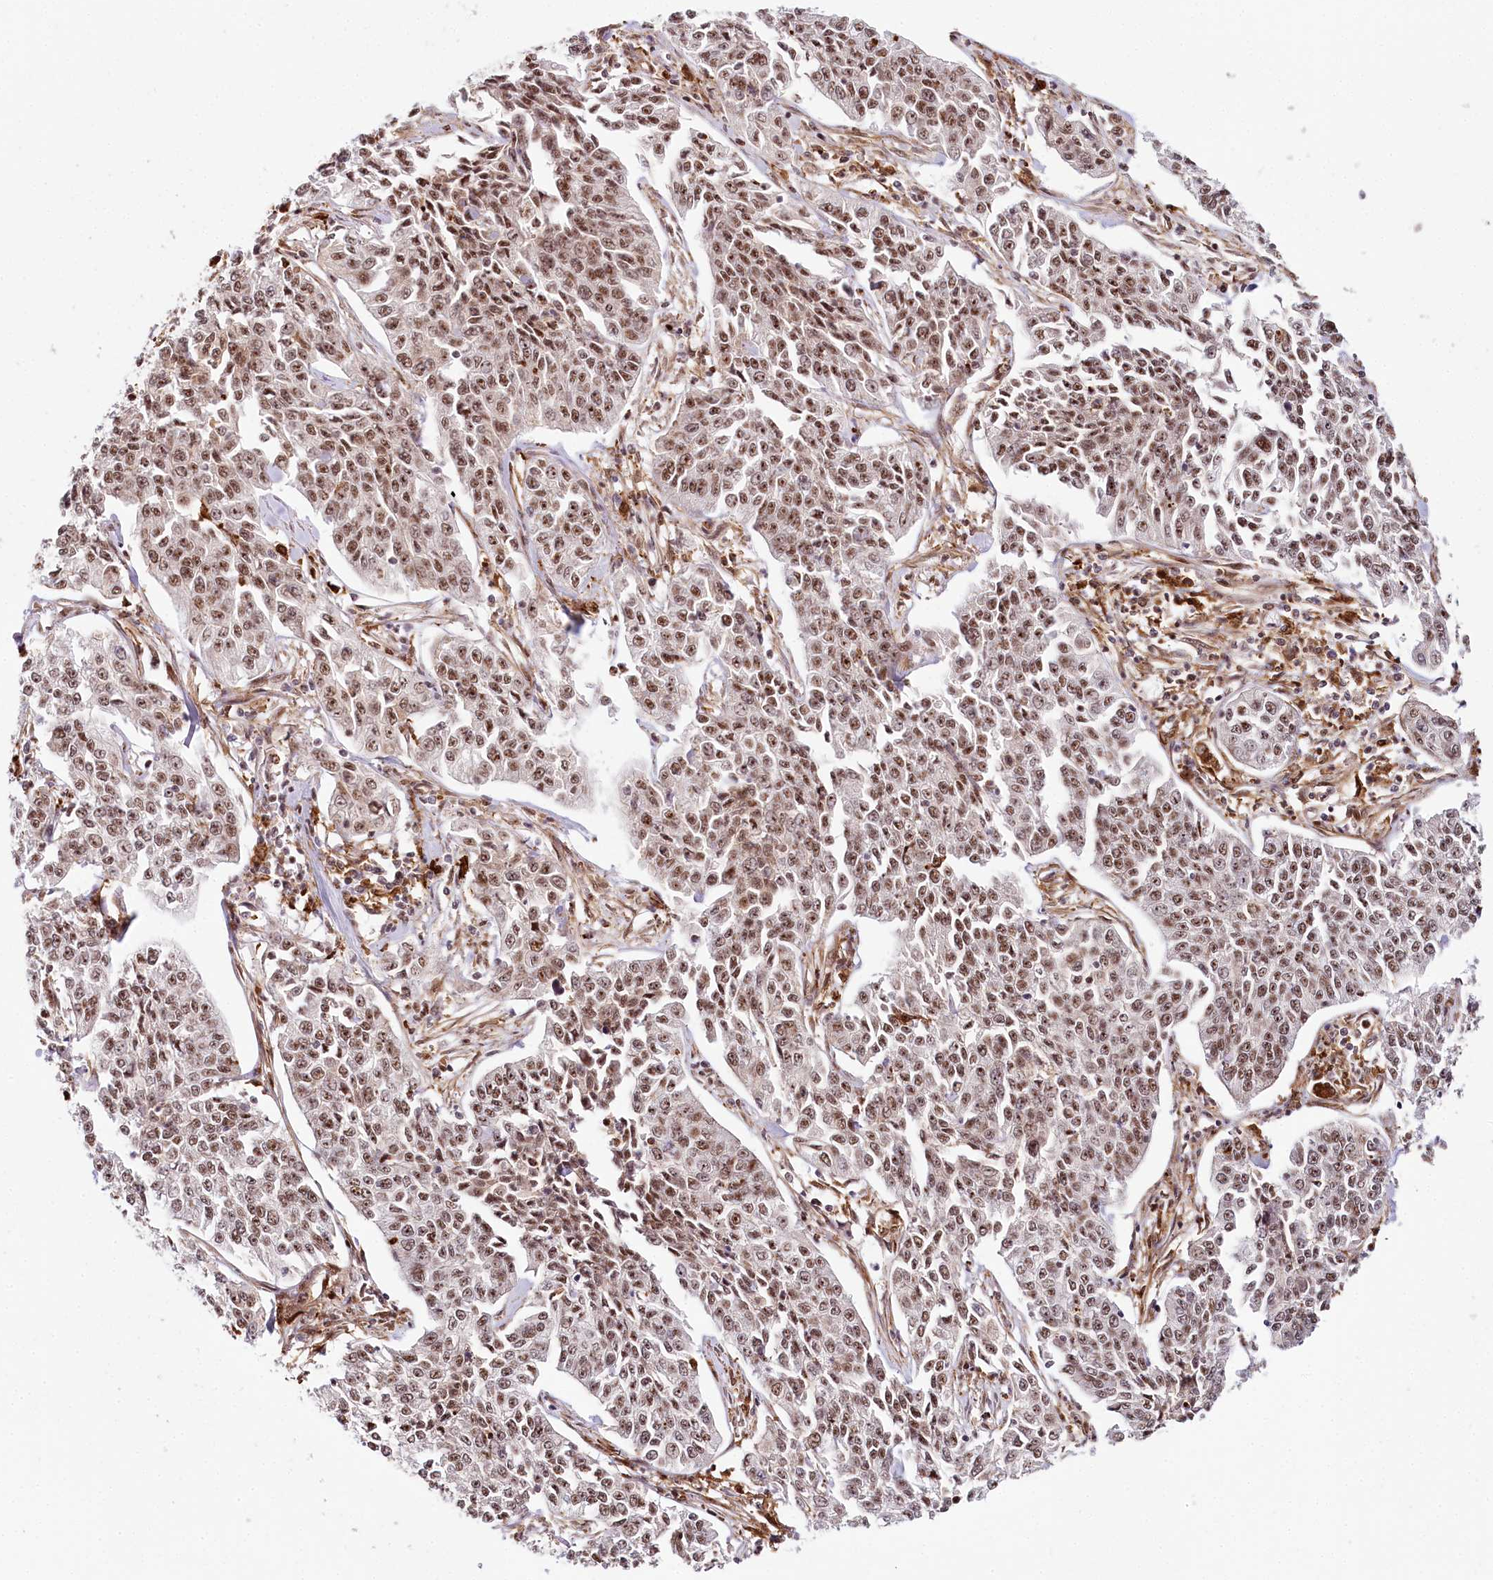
{"staining": {"intensity": "moderate", "quantity": ">75%", "location": "nuclear"}, "tissue": "cervical cancer", "cell_type": "Tumor cells", "image_type": "cancer", "snomed": [{"axis": "morphology", "description": "Squamous cell carcinoma, NOS"}, {"axis": "topography", "description": "Cervix"}], "caption": "Protein analysis of cervical cancer tissue shows moderate nuclear positivity in about >75% of tumor cells.", "gene": "TUBGCP2", "patient": {"sex": "female", "age": 35}}